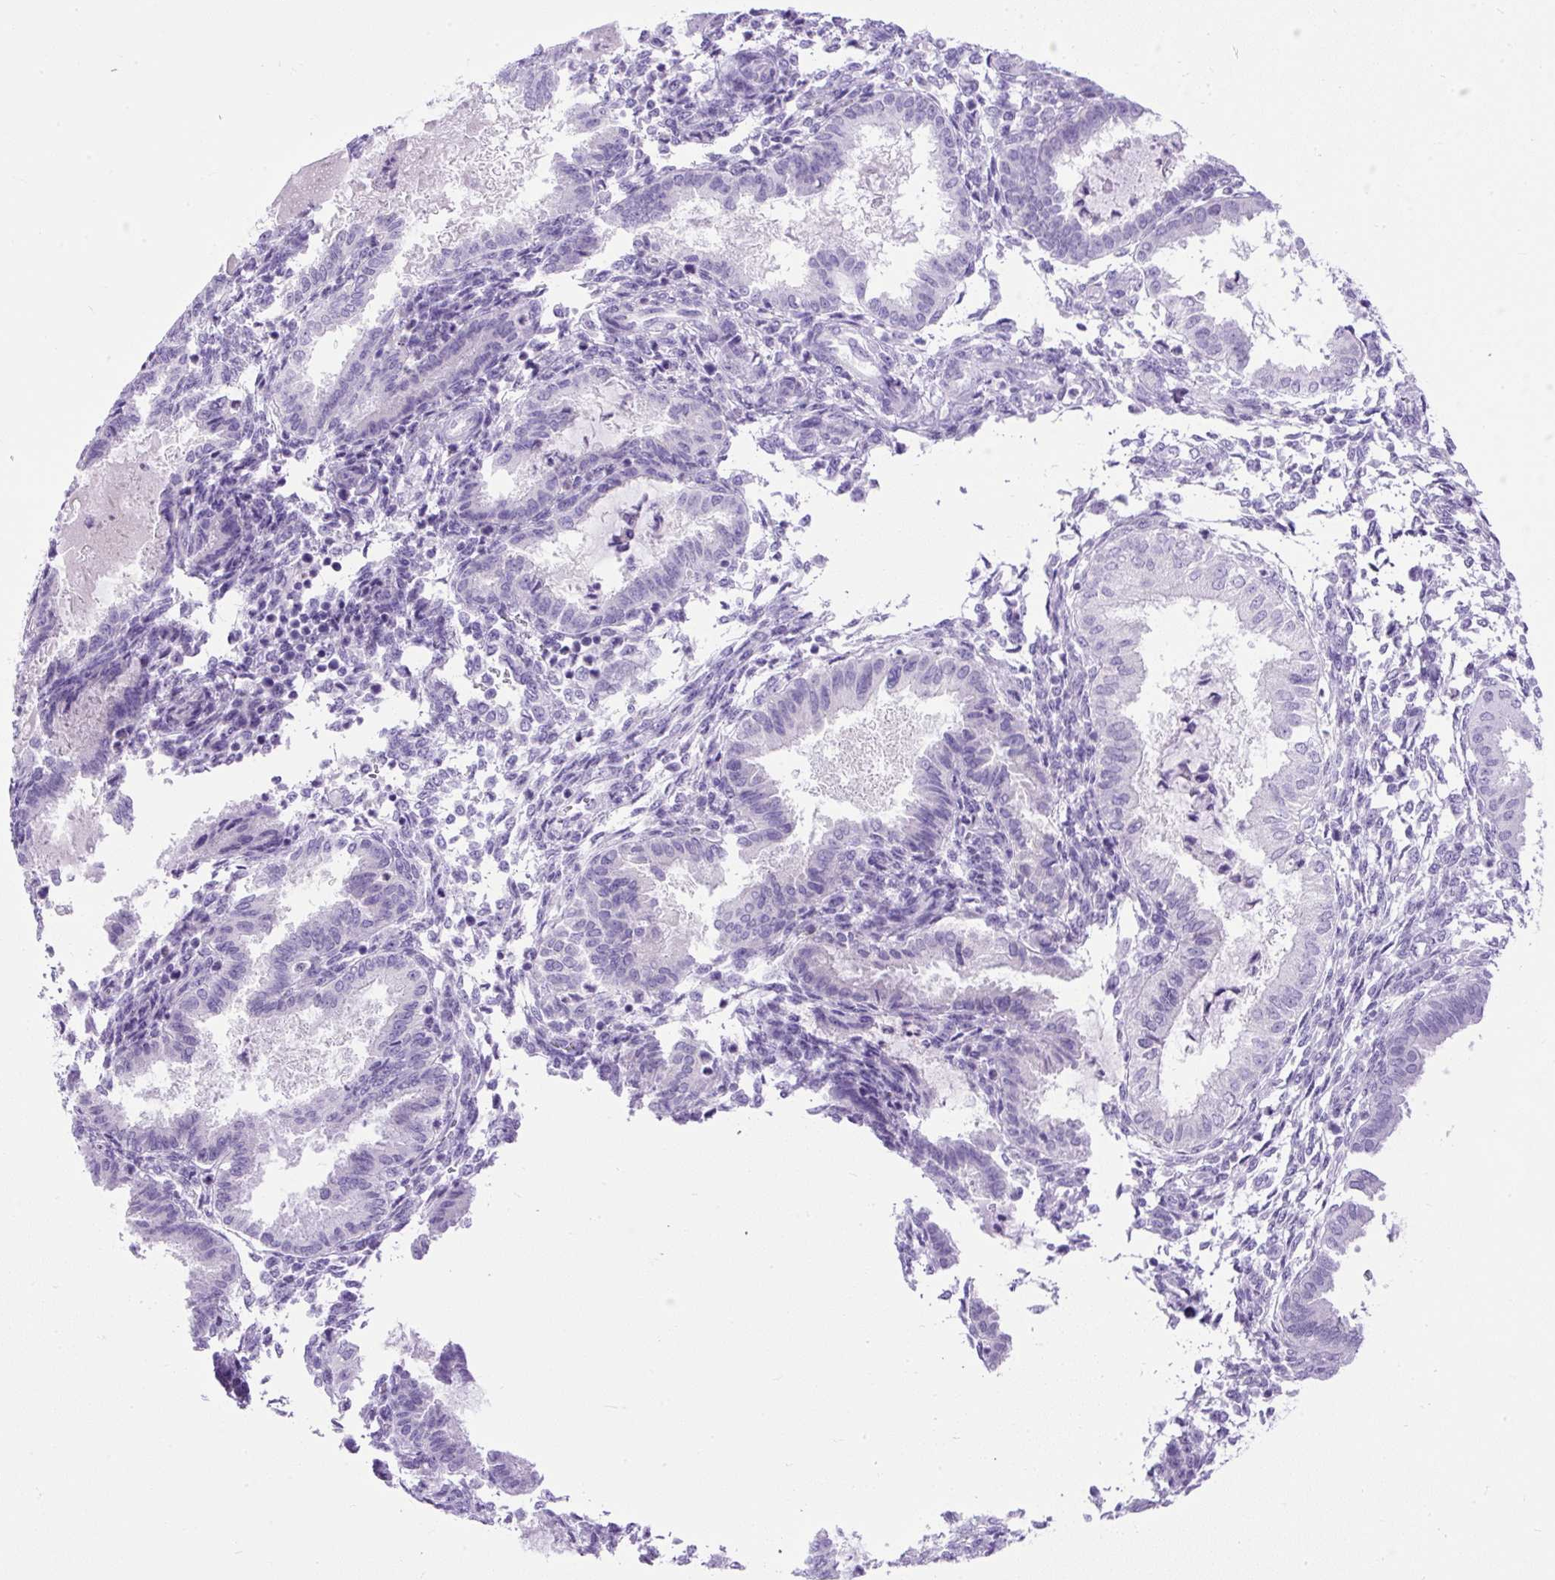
{"staining": {"intensity": "negative", "quantity": "none", "location": "none"}, "tissue": "endometrial cancer", "cell_type": "Tumor cells", "image_type": "cancer", "snomed": [{"axis": "morphology", "description": "Adenocarcinoma, NOS"}, {"axis": "topography", "description": "Uterus"}], "caption": "Tumor cells are negative for protein expression in human adenocarcinoma (endometrial).", "gene": "UPP1", "patient": {"sex": "female", "age": 44}}